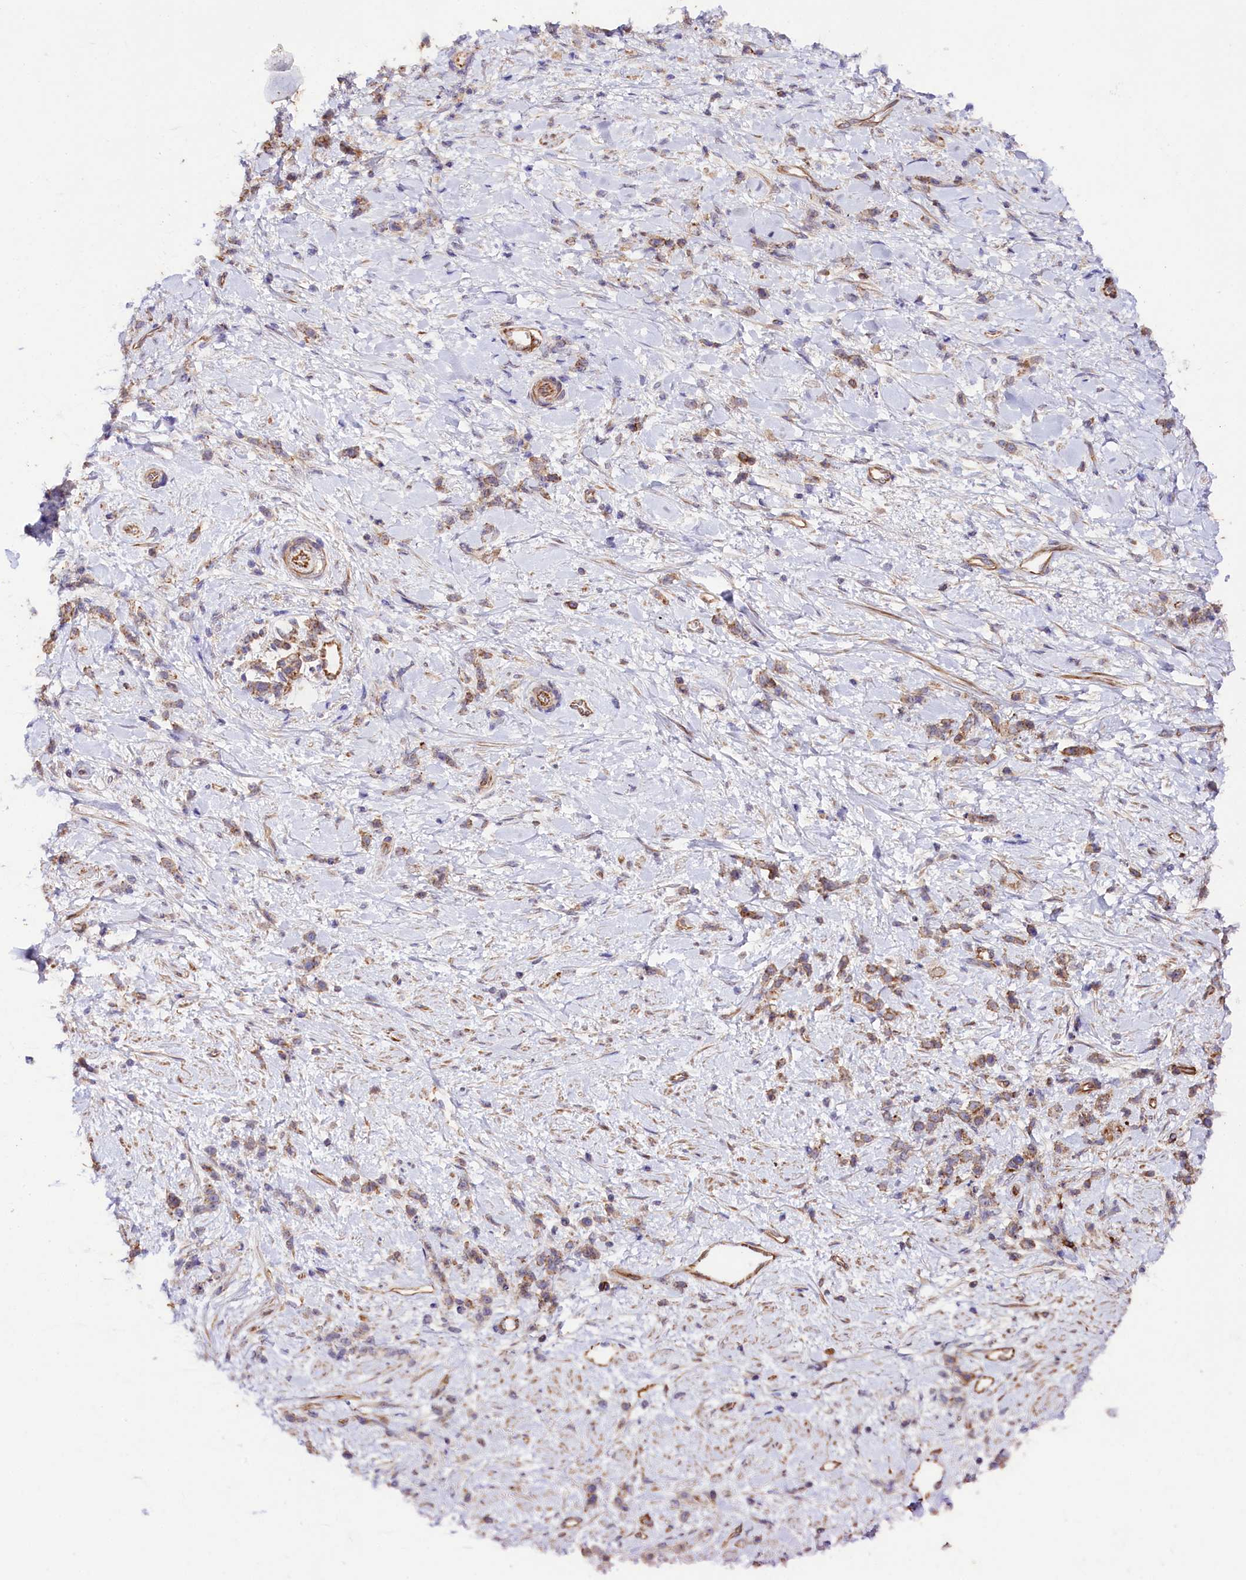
{"staining": {"intensity": "weak", "quantity": ">75%", "location": "cytoplasmic/membranous"}, "tissue": "stomach cancer", "cell_type": "Tumor cells", "image_type": "cancer", "snomed": [{"axis": "morphology", "description": "Adenocarcinoma, NOS"}, {"axis": "topography", "description": "Stomach"}], "caption": "IHC (DAB) staining of human adenocarcinoma (stomach) shows weak cytoplasmic/membranous protein positivity in about >75% of tumor cells.", "gene": "SLC7A1", "patient": {"sex": "female", "age": 60}}